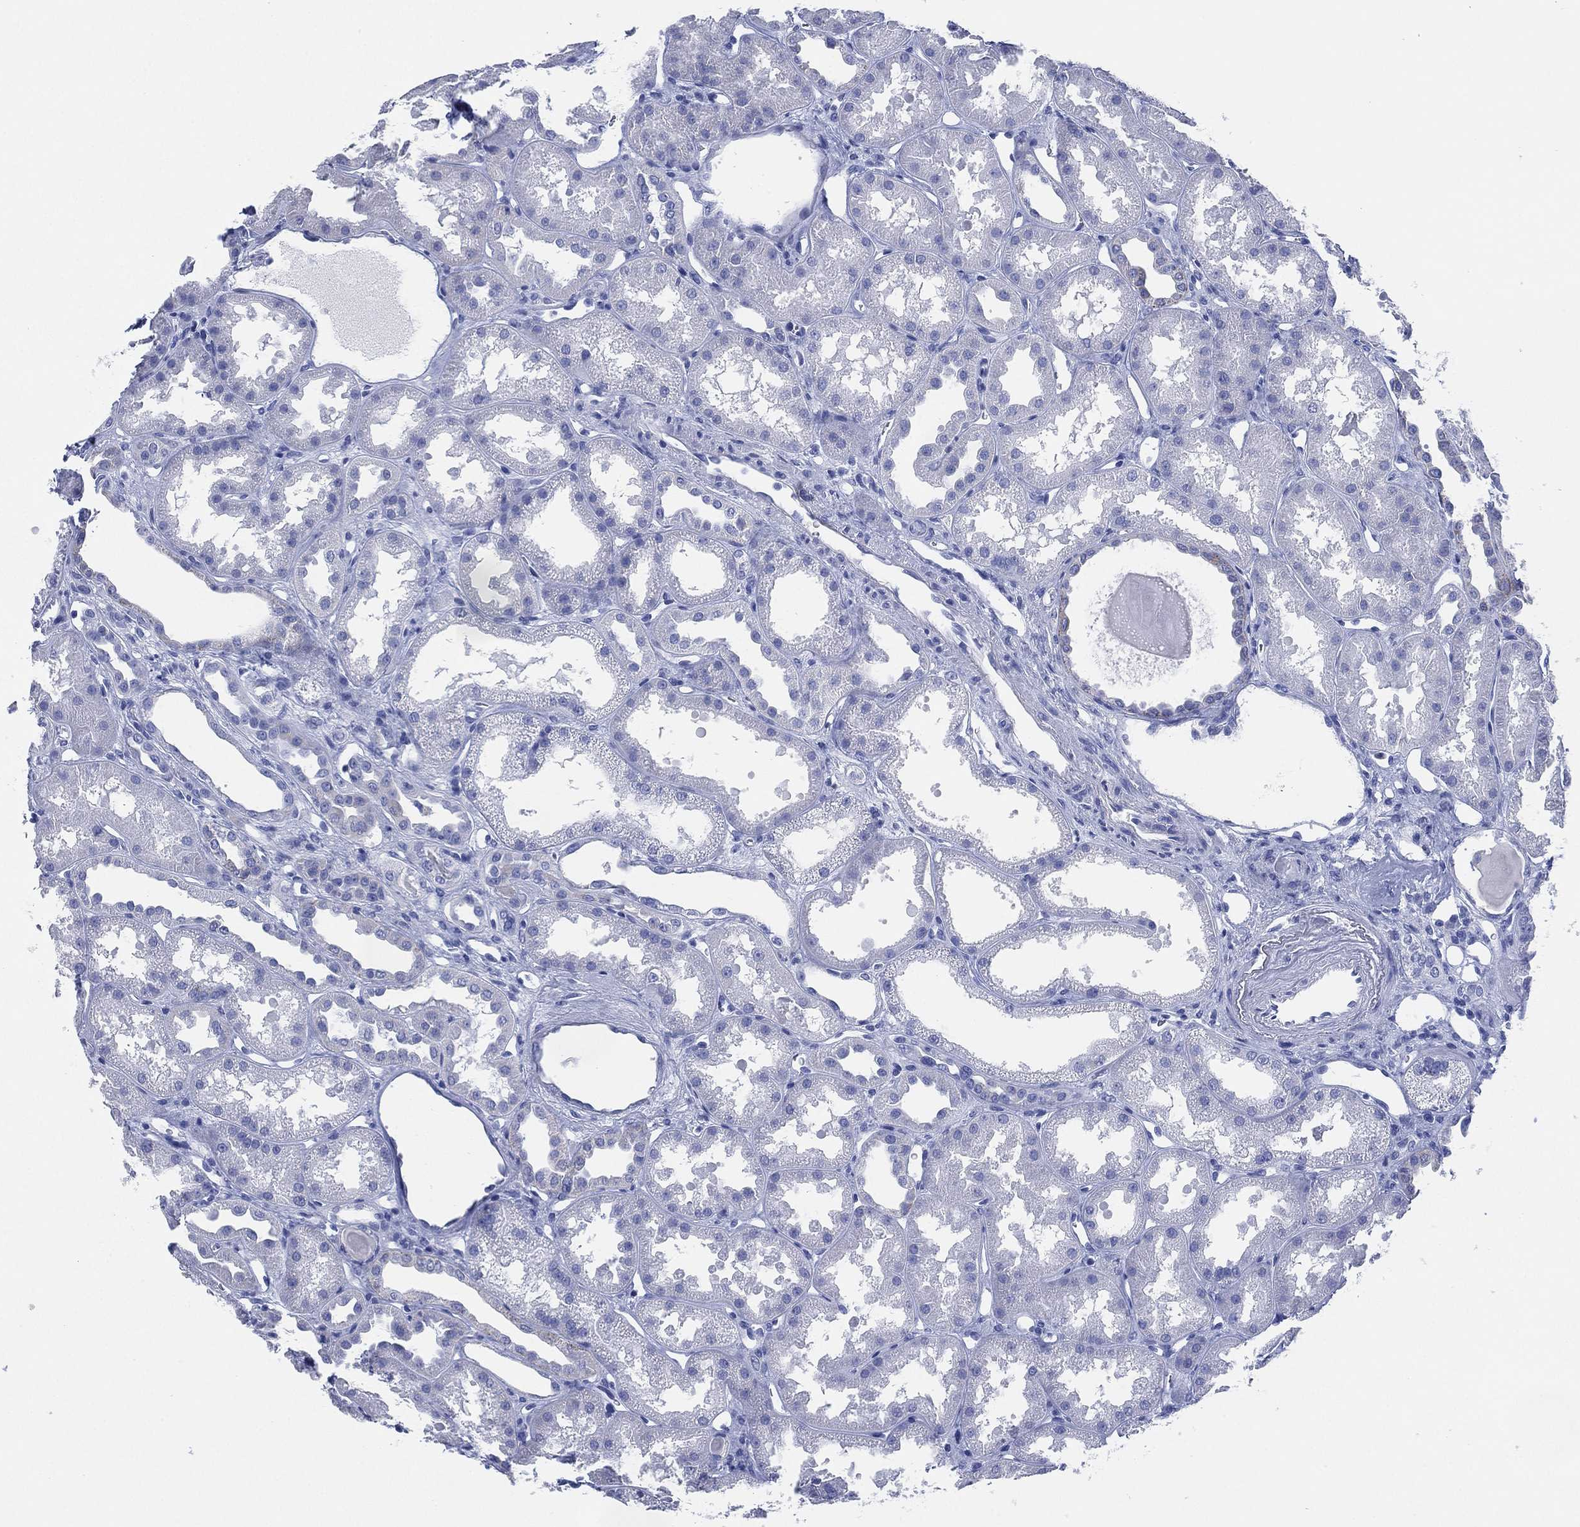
{"staining": {"intensity": "negative", "quantity": "none", "location": "none"}, "tissue": "kidney", "cell_type": "Cells in glomeruli", "image_type": "normal", "snomed": [{"axis": "morphology", "description": "Normal tissue, NOS"}, {"axis": "topography", "description": "Kidney"}], "caption": "The immunohistochemistry histopathology image has no significant expression in cells in glomeruli of kidney.", "gene": "SLC9C2", "patient": {"sex": "male", "age": 61}}